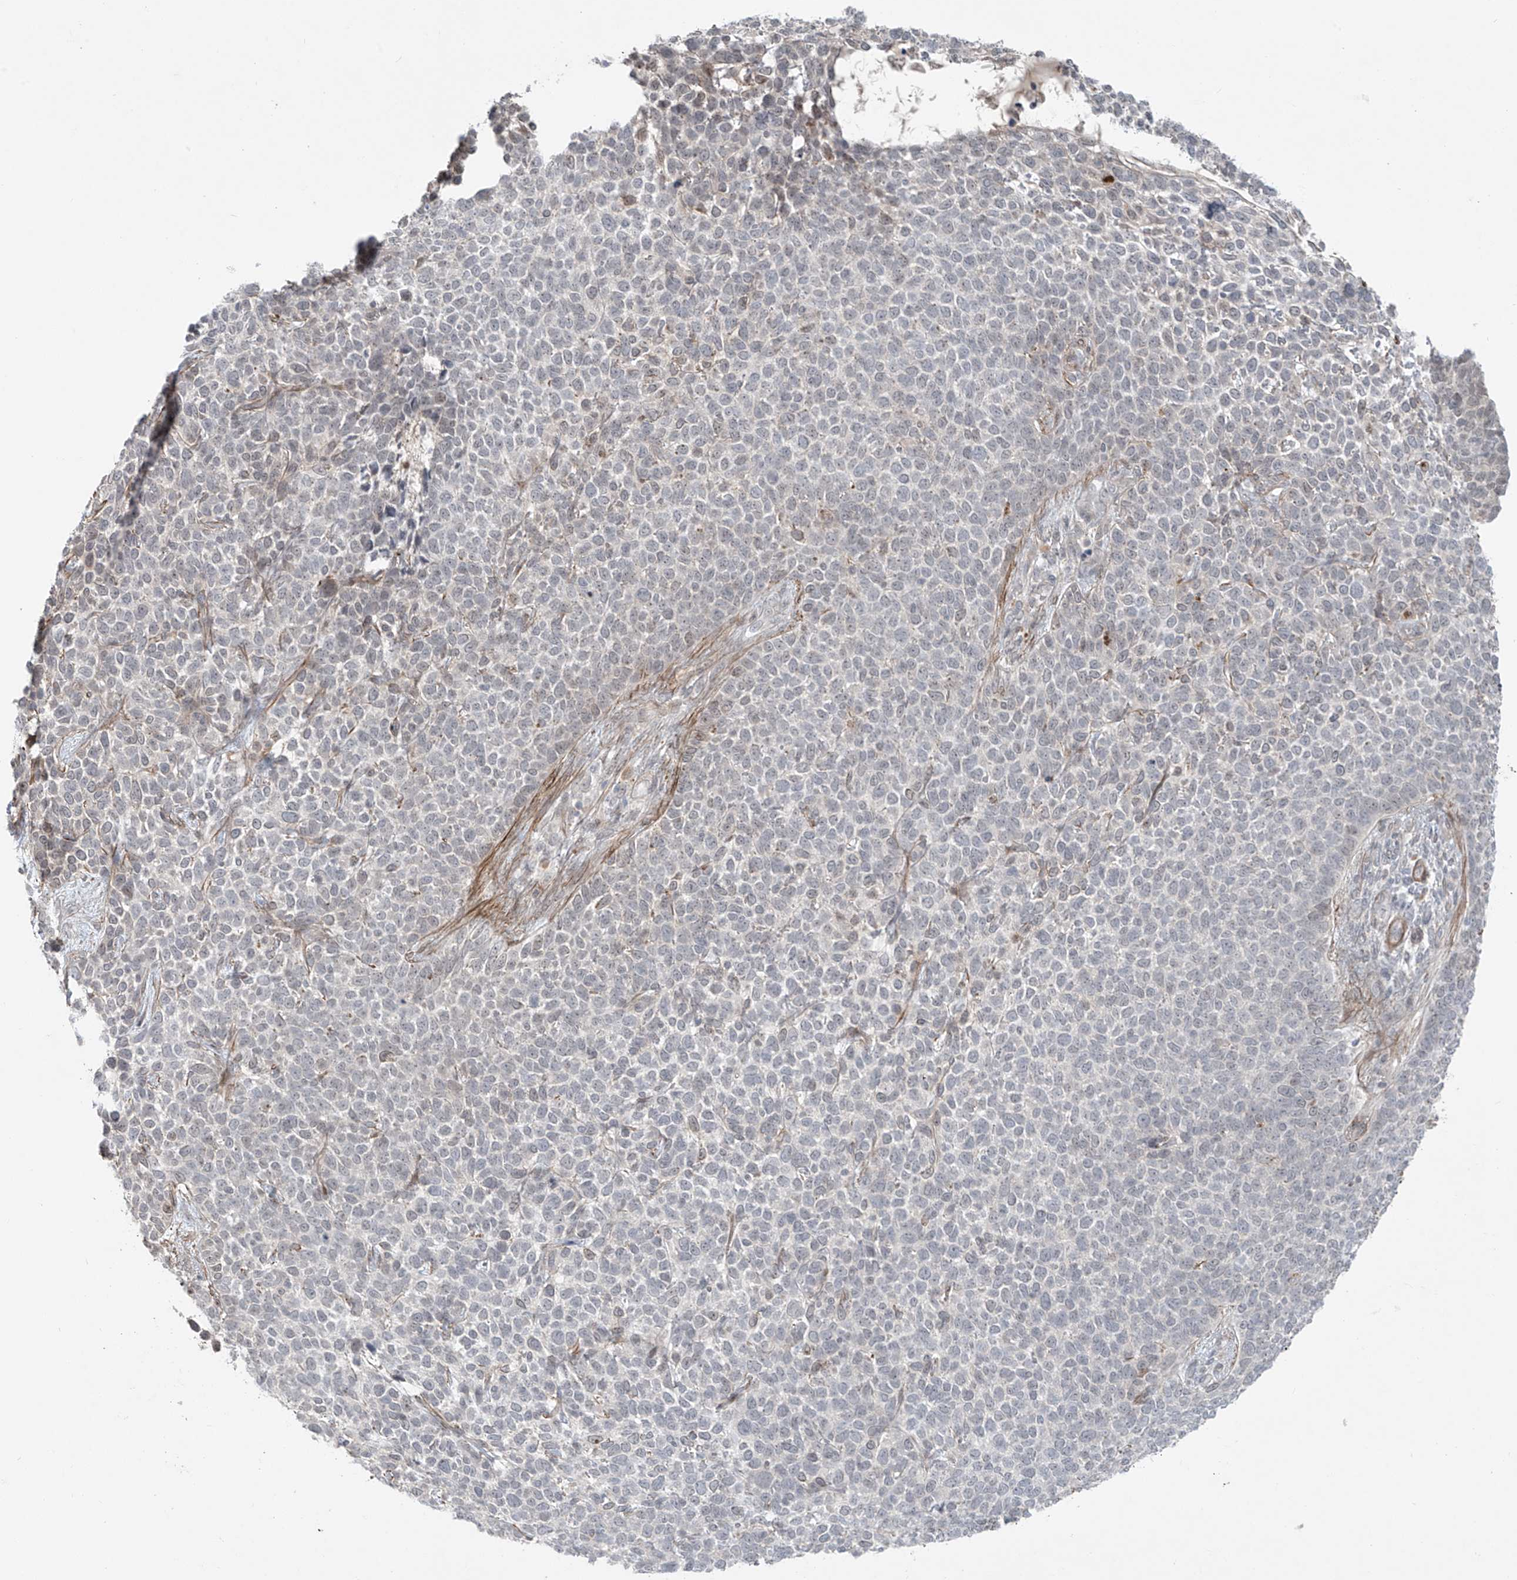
{"staining": {"intensity": "negative", "quantity": "none", "location": "none"}, "tissue": "skin cancer", "cell_type": "Tumor cells", "image_type": "cancer", "snomed": [{"axis": "morphology", "description": "Basal cell carcinoma"}, {"axis": "topography", "description": "Skin"}], "caption": "Immunohistochemistry of skin cancer exhibits no staining in tumor cells.", "gene": "RASGEF1A", "patient": {"sex": "female", "age": 84}}